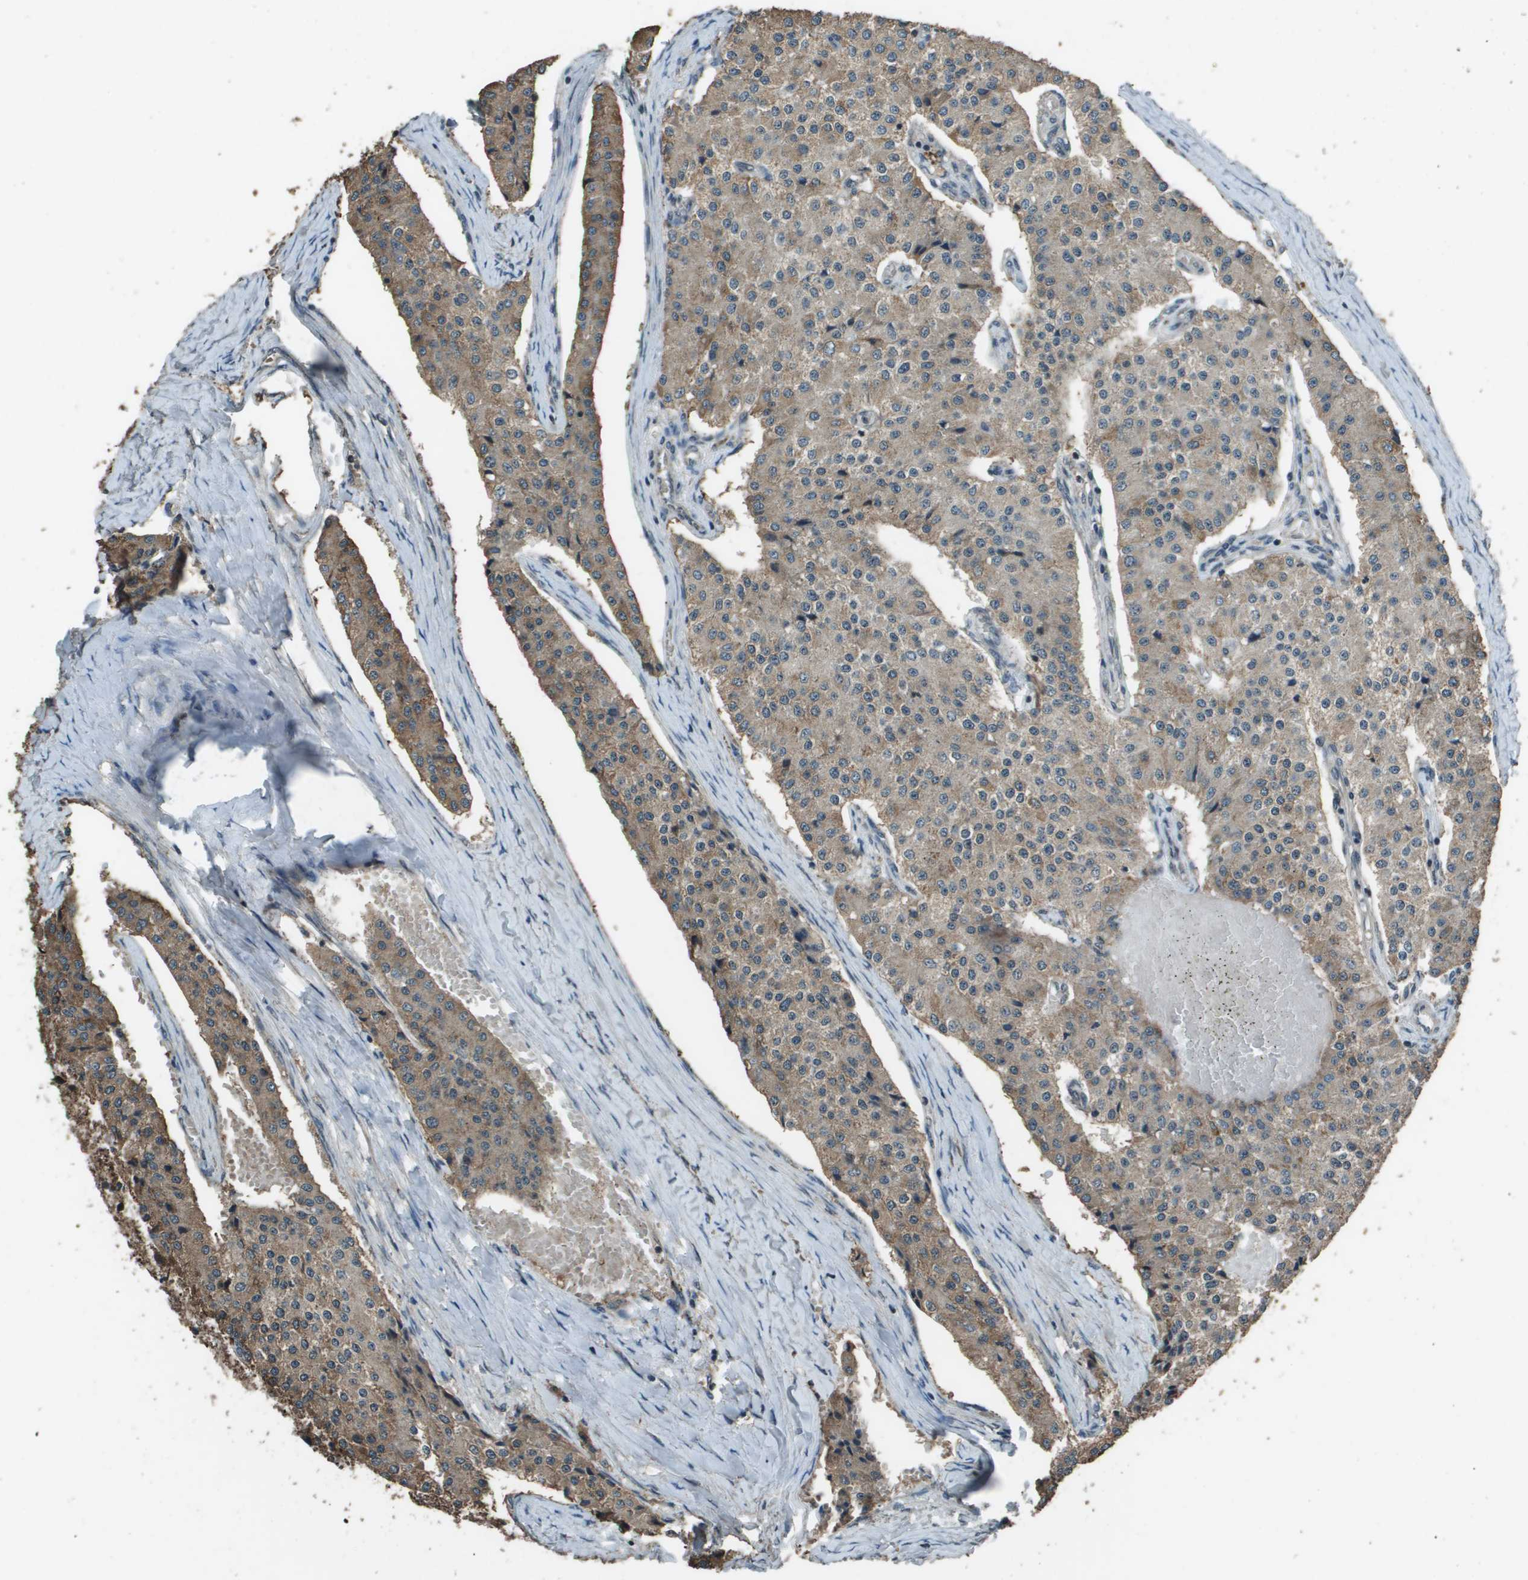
{"staining": {"intensity": "moderate", "quantity": ">75%", "location": "cytoplasmic/membranous"}, "tissue": "carcinoid", "cell_type": "Tumor cells", "image_type": "cancer", "snomed": [{"axis": "morphology", "description": "Carcinoid, malignant, NOS"}, {"axis": "topography", "description": "Colon"}], "caption": "A photomicrograph showing moderate cytoplasmic/membranous positivity in about >75% of tumor cells in carcinoid, as visualized by brown immunohistochemical staining.", "gene": "PPFIA1", "patient": {"sex": "female", "age": 52}}